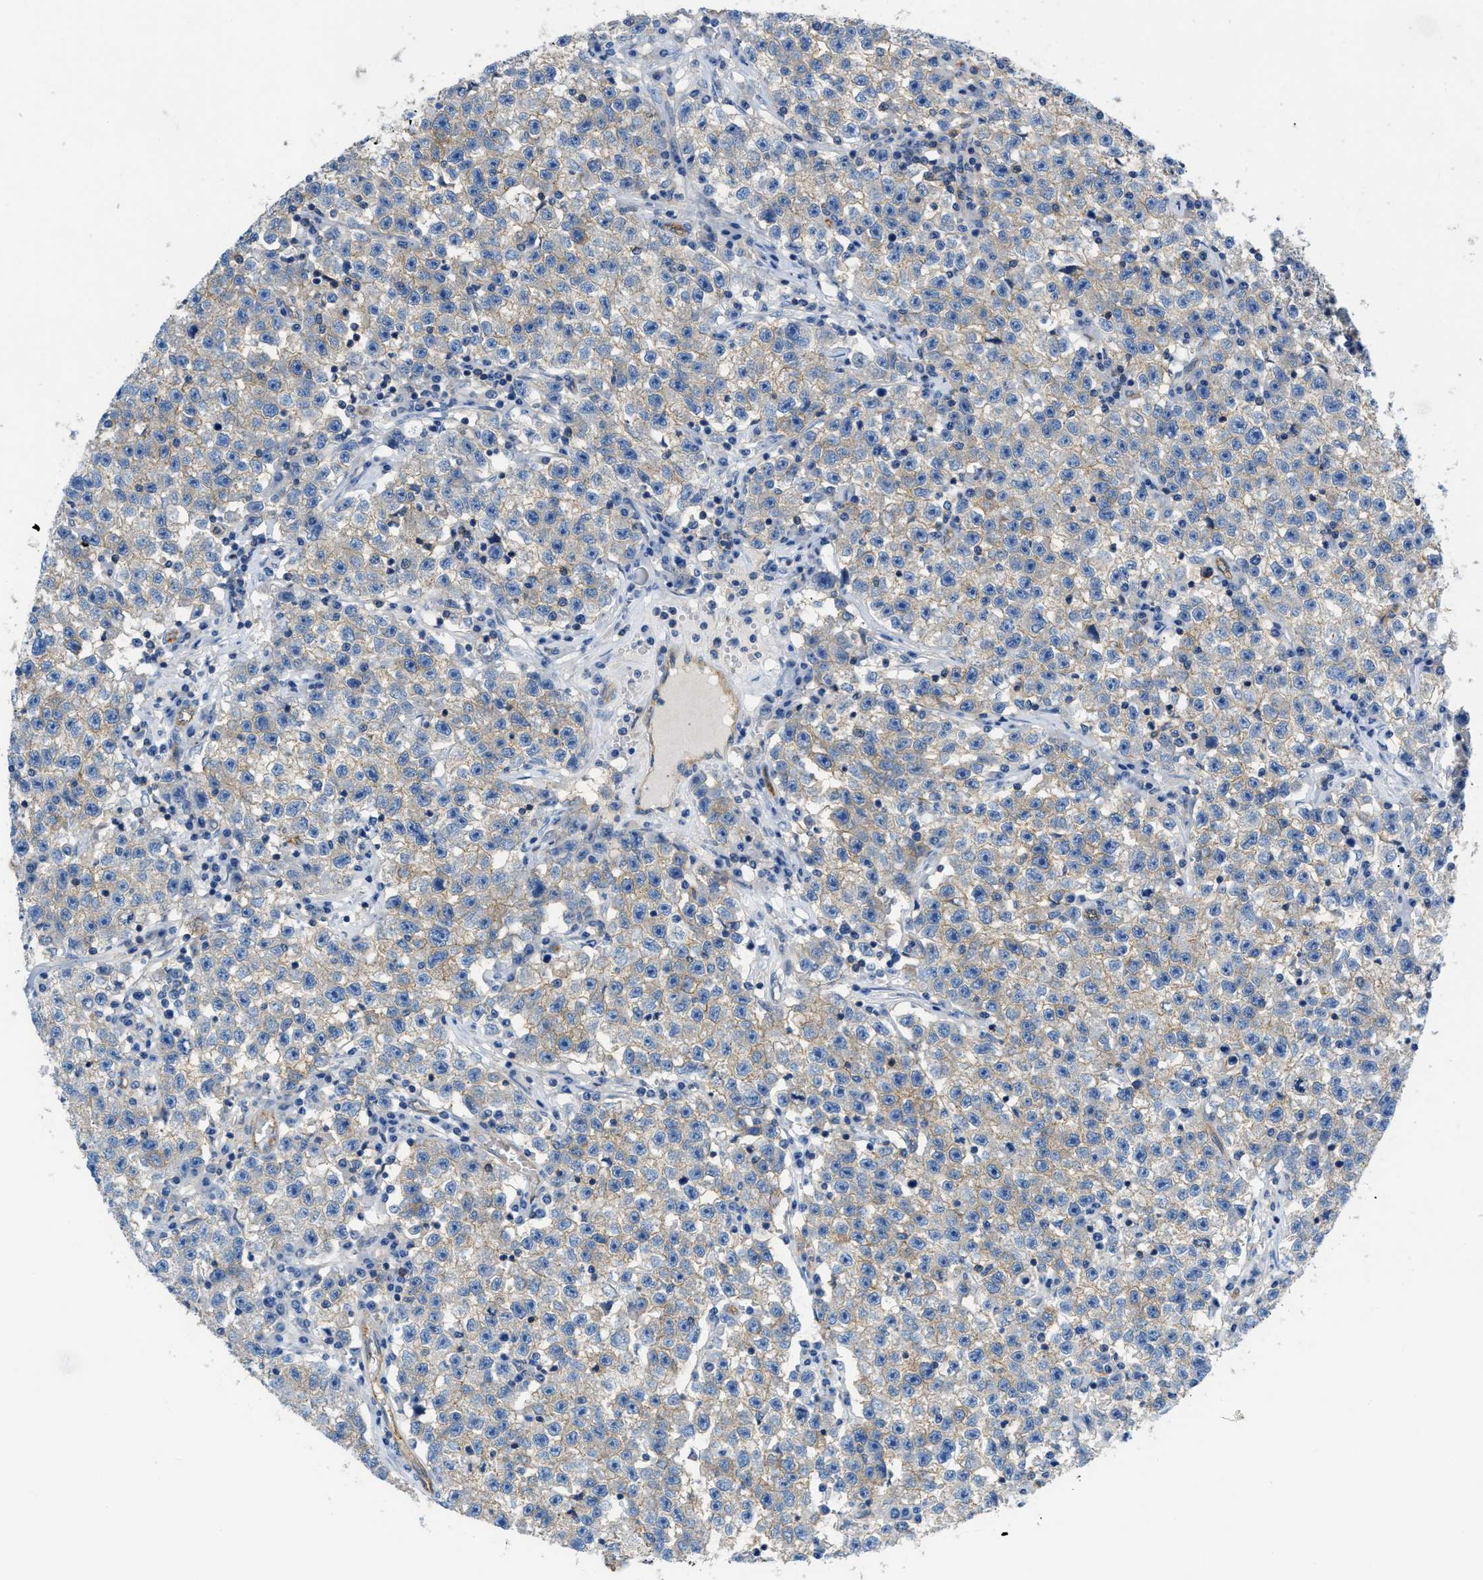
{"staining": {"intensity": "weak", "quantity": ">75%", "location": "cytoplasmic/membranous"}, "tissue": "testis cancer", "cell_type": "Tumor cells", "image_type": "cancer", "snomed": [{"axis": "morphology", "description": "Seminoma, NOS"}, {"axis": "topography", "description": "Testis"}], "caption": "Tumor cells demonstrate low levels of weak cytoplasmic/membranous positivity in about >75% of cells in testis seminoma.", "gene": "ORAI1", "patient": {"sex": "male", "age": 22}}